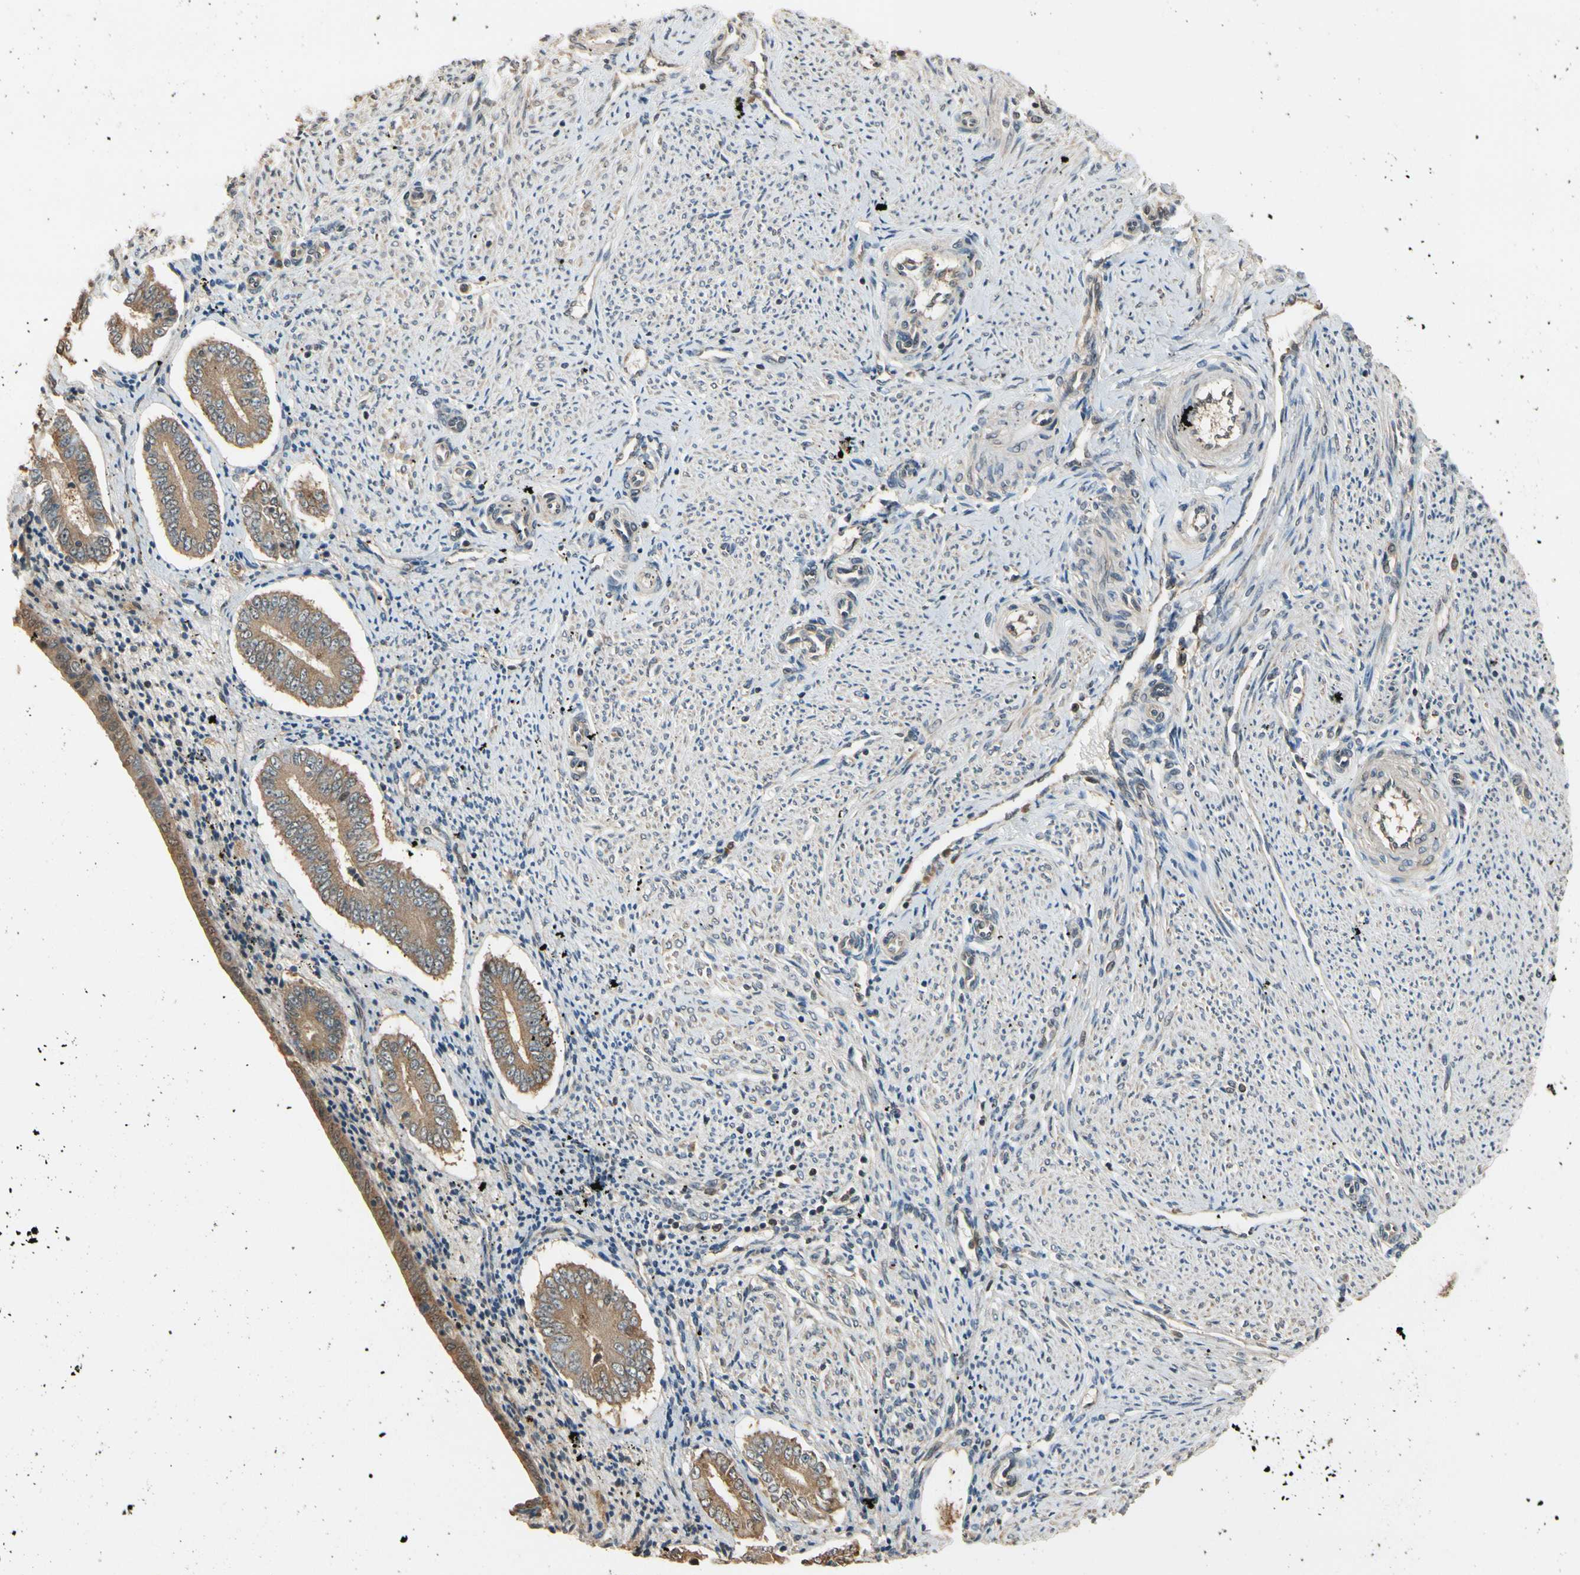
{"staining": {"intensity": "moderate", "quantity": "25%-75%", "location": "cytoplasmic/membranous"}, "tissue": "endometrium", "cell_type": "Cells in endometrial stroma", "image_type": "normal", "snomed": [{"axis": "morphology", "description": "Normal tissue, NOS"}, {"axis": "topography", "description": "Endometrium"}], "caption": "The immunohistochemical stain shows moderate cytoplasmic/membranous staining in cells in endometrial stroma of normal endometrium. (DAB IHC with brightfield microscopy, high magnification).", "gene": "TMEM230", "patient": {"sex": "female", "age": 42}}